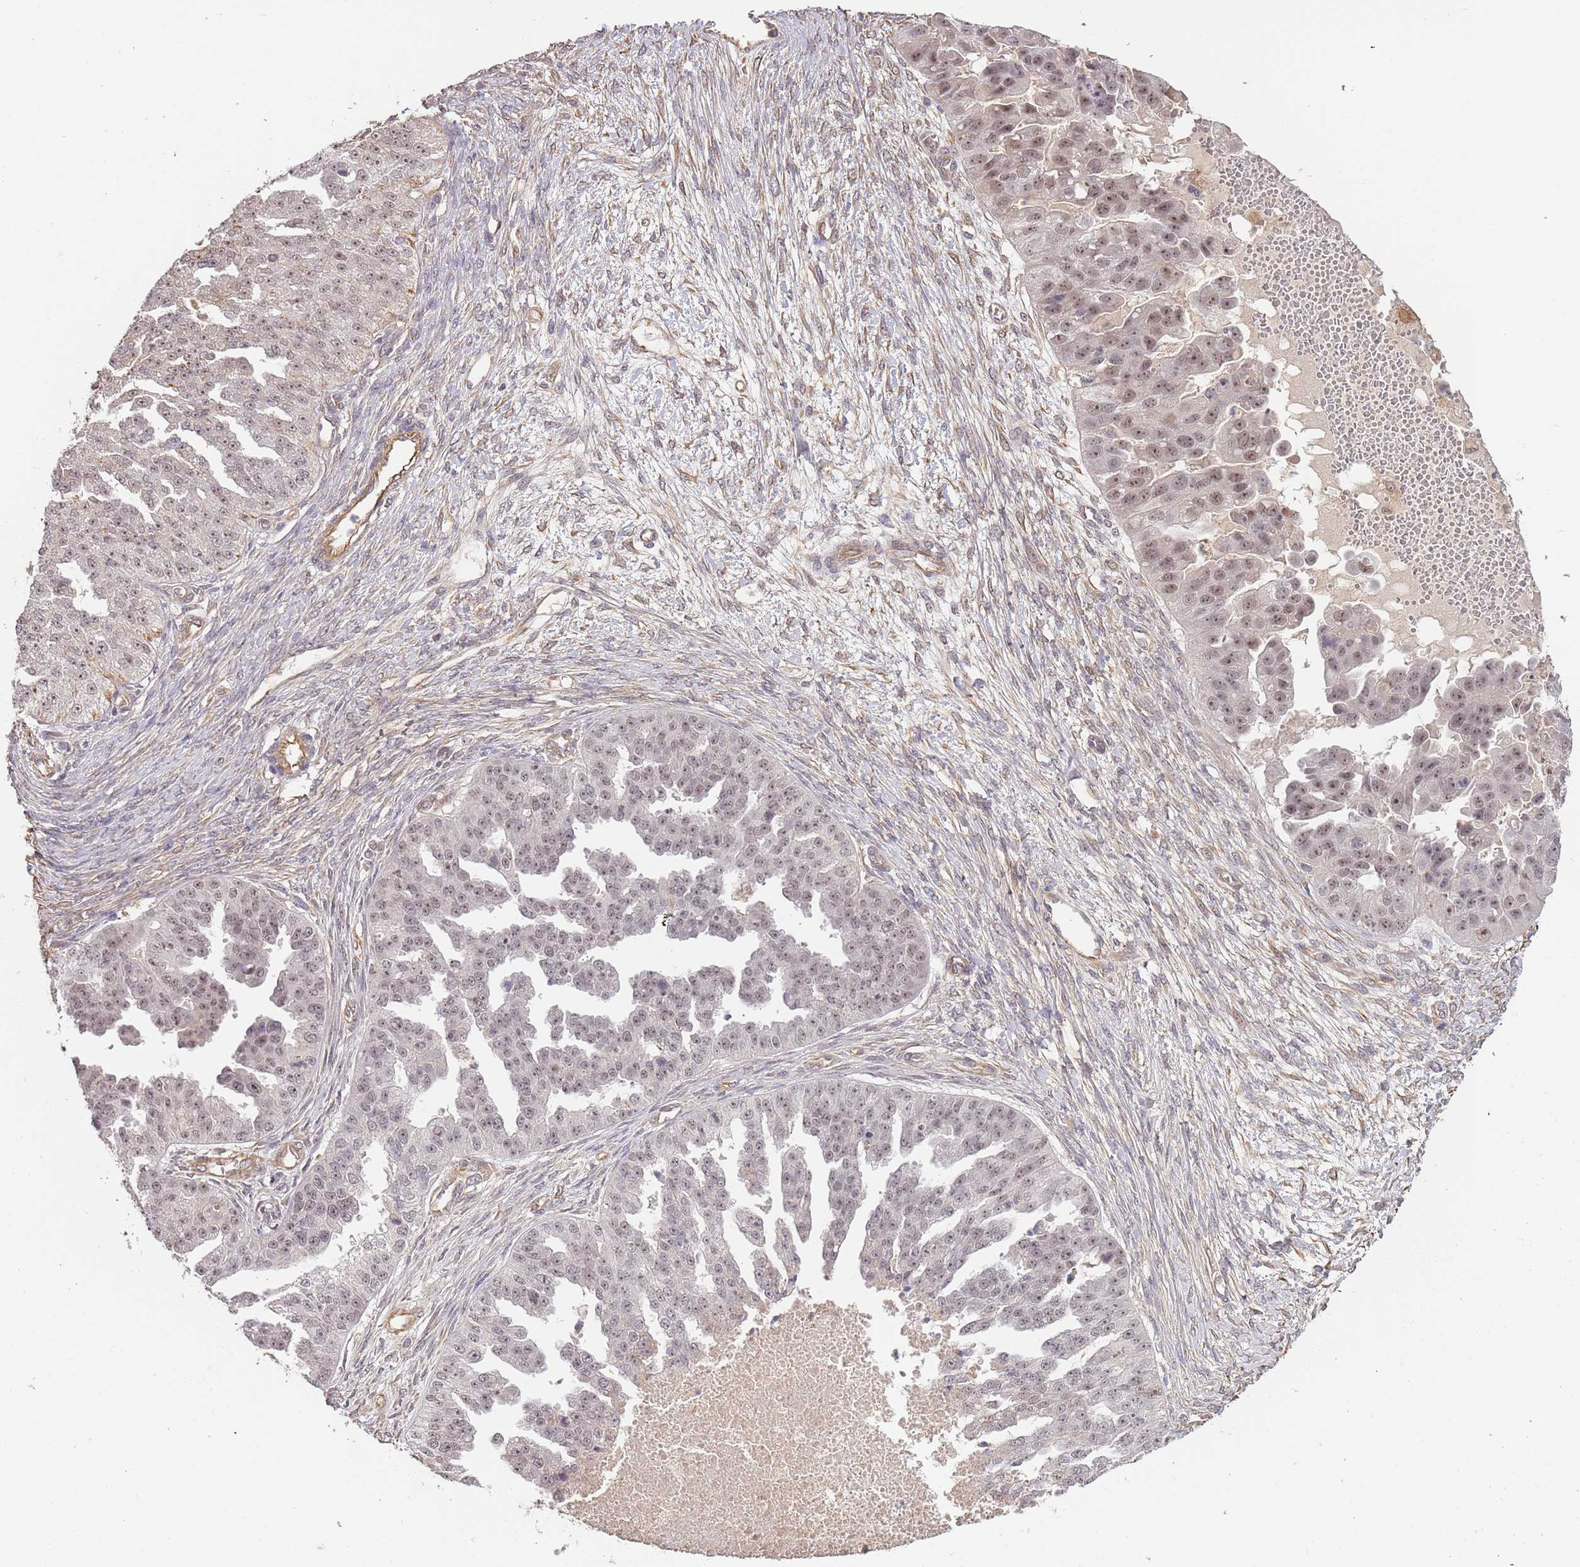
{"staining": {"intensity": "moderate", "quantity": "25%-75%", "location": "nuclear"}, "tissue": "ovarian cancer", "cell_type": "Tumor cells", "image_type": "cancer", "snomed": [{"axis": "morphology", "description": "Cystadenocarcinoma, serous, NOS"}, {"axis": "topography", "description": "Ovary"}], "caption": "A brown stain highlights moderate nuclear staining of a protein in ovarian cancer tumor cells.", "gene": "SURF2", "patient": {"sex": "female", "age": 58}}